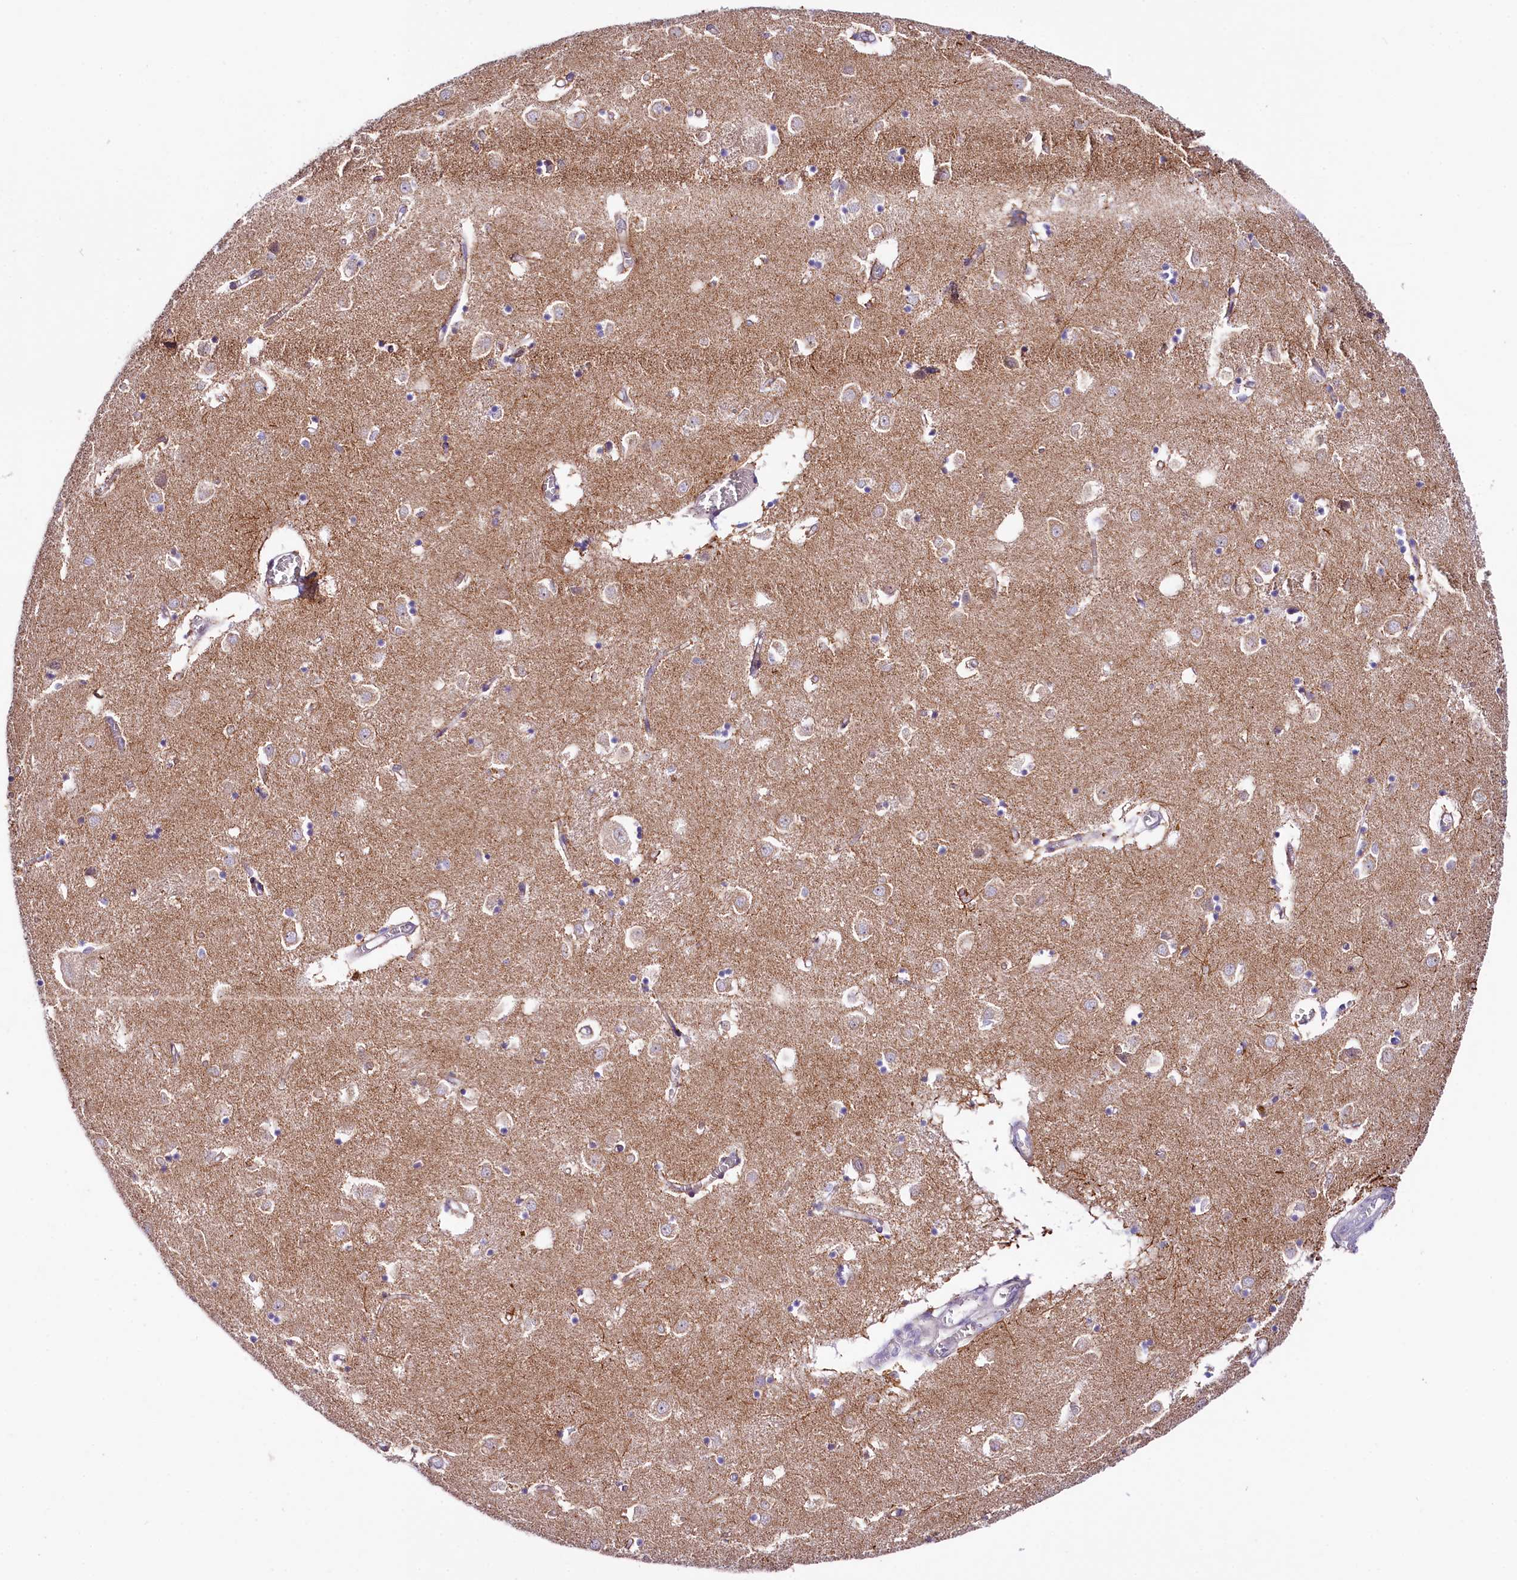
{"staining": {"intensity": "weak", "quantity": "25%-75%", "location": "cytoplasmic/membranous"}, "tissue": "caudate", "cell_type": "Glial cells", "image_type": "normal", "snomed": [{"axis": "morphology", "description": "Normal tissue, NOS"}, {"axis": "topography", "description": "Lateral ventricle wall"}], "caption": "An image of human caudate stained for a protein shows weak cytoplasmic/membranous brown staining in glial cells. (IHC, brightfield microscopy, high magnification).", "gene": "CEP295", "patient": {"sex": "male", "age": 70}}